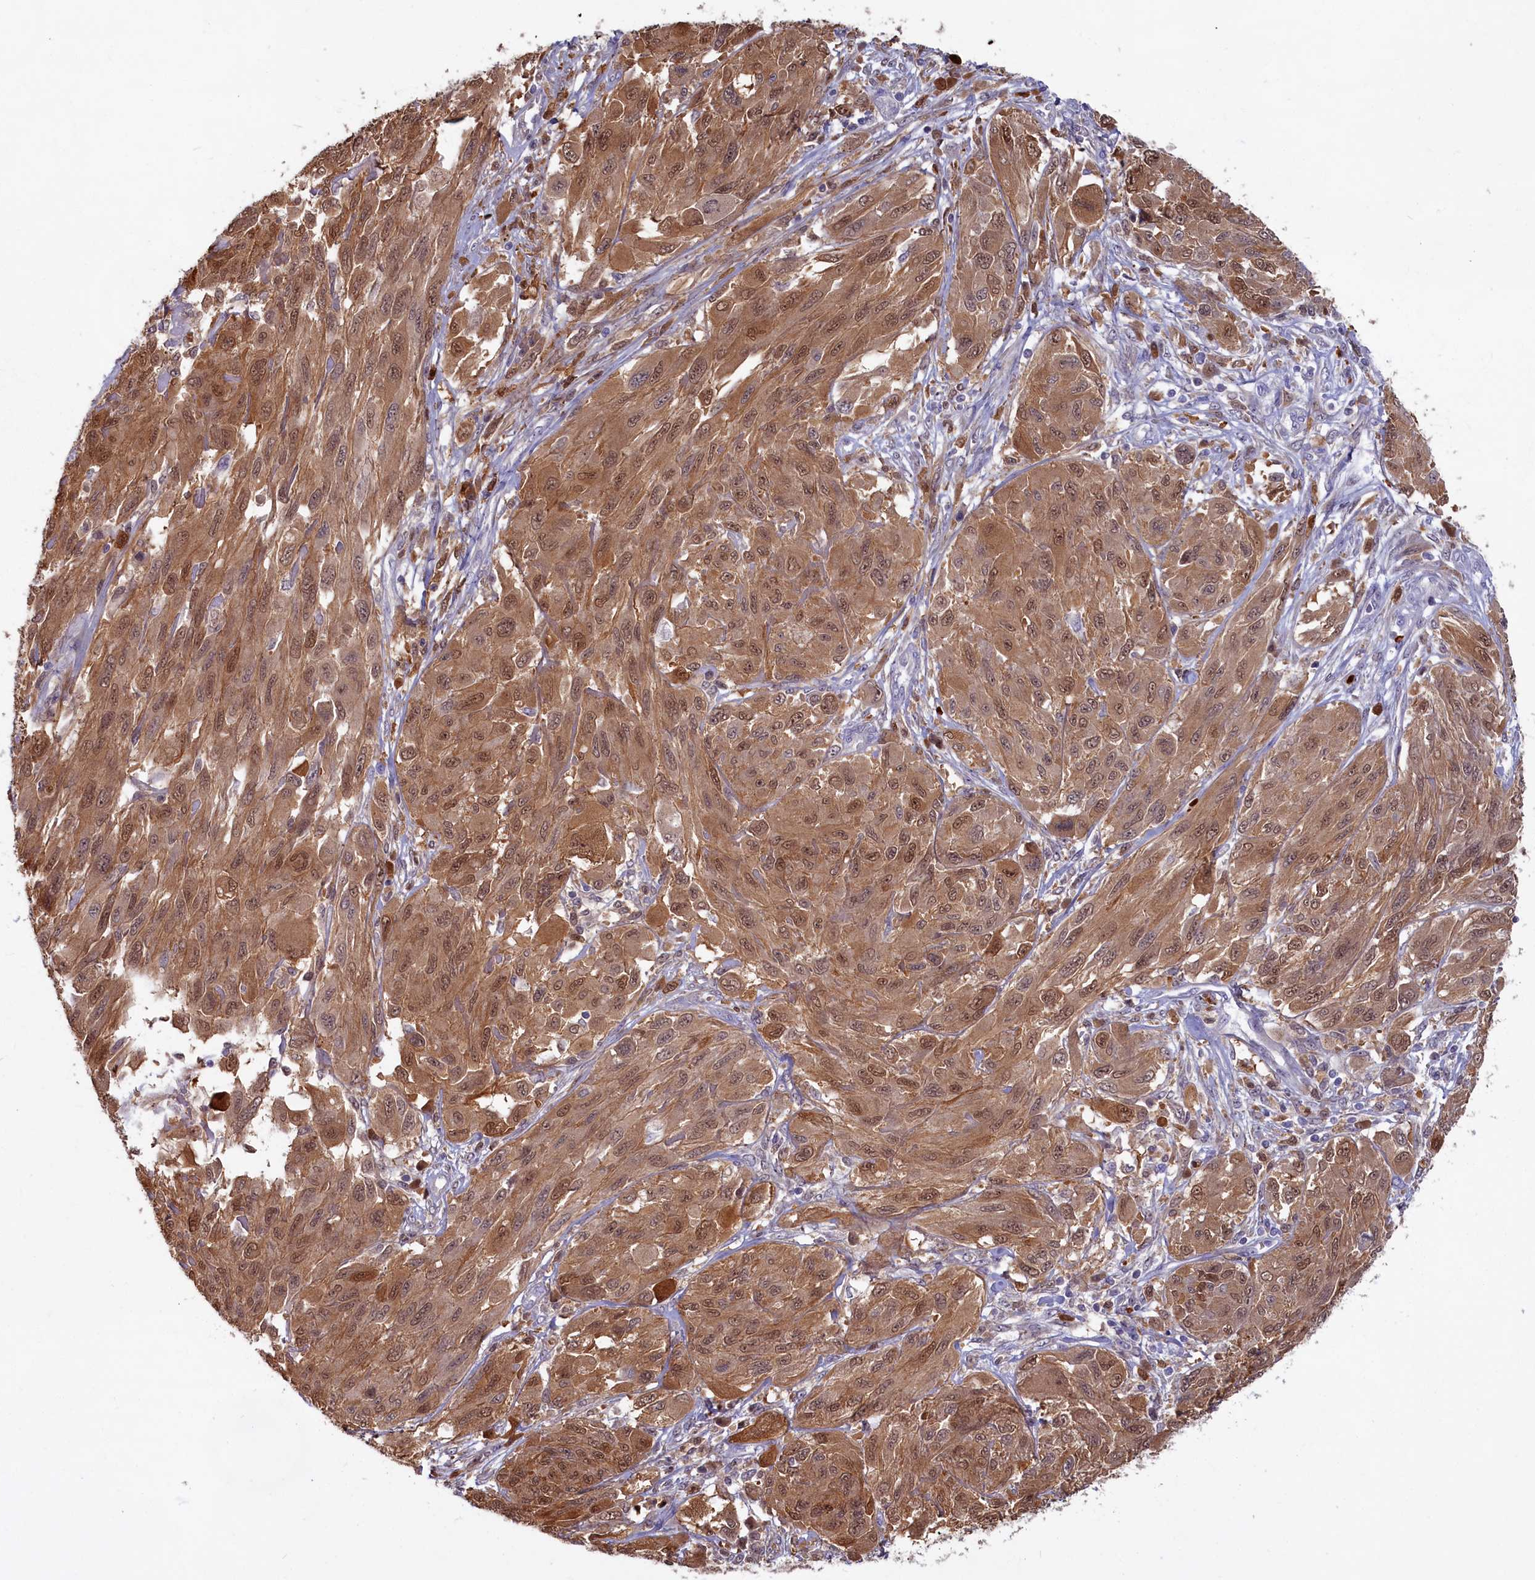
{"staining": {"intensity": "moderate", "quantity": ">75%", "location": "cytoplasmic/membranous,nuclear"}, "tissue": "melanoma", "cell_type": "Tumor cells", "image_type": "cancer", "snomed": [{"axis": "morphology", "description": "Malignant melanoma, NOS"}, {"axis": "topography", "description": "Skin"}], "caption": "The histopathology image reveals immunohistochemical staining of malignant melanoma. There is moderate cytoplasmic/membranous and nuclear positivity is identified in about >75% of tumor cells. (IHC, brightfield microscopy, high magnification).", "gene": "BLVRB", "patient": {"sex": "female", "age": 91}}